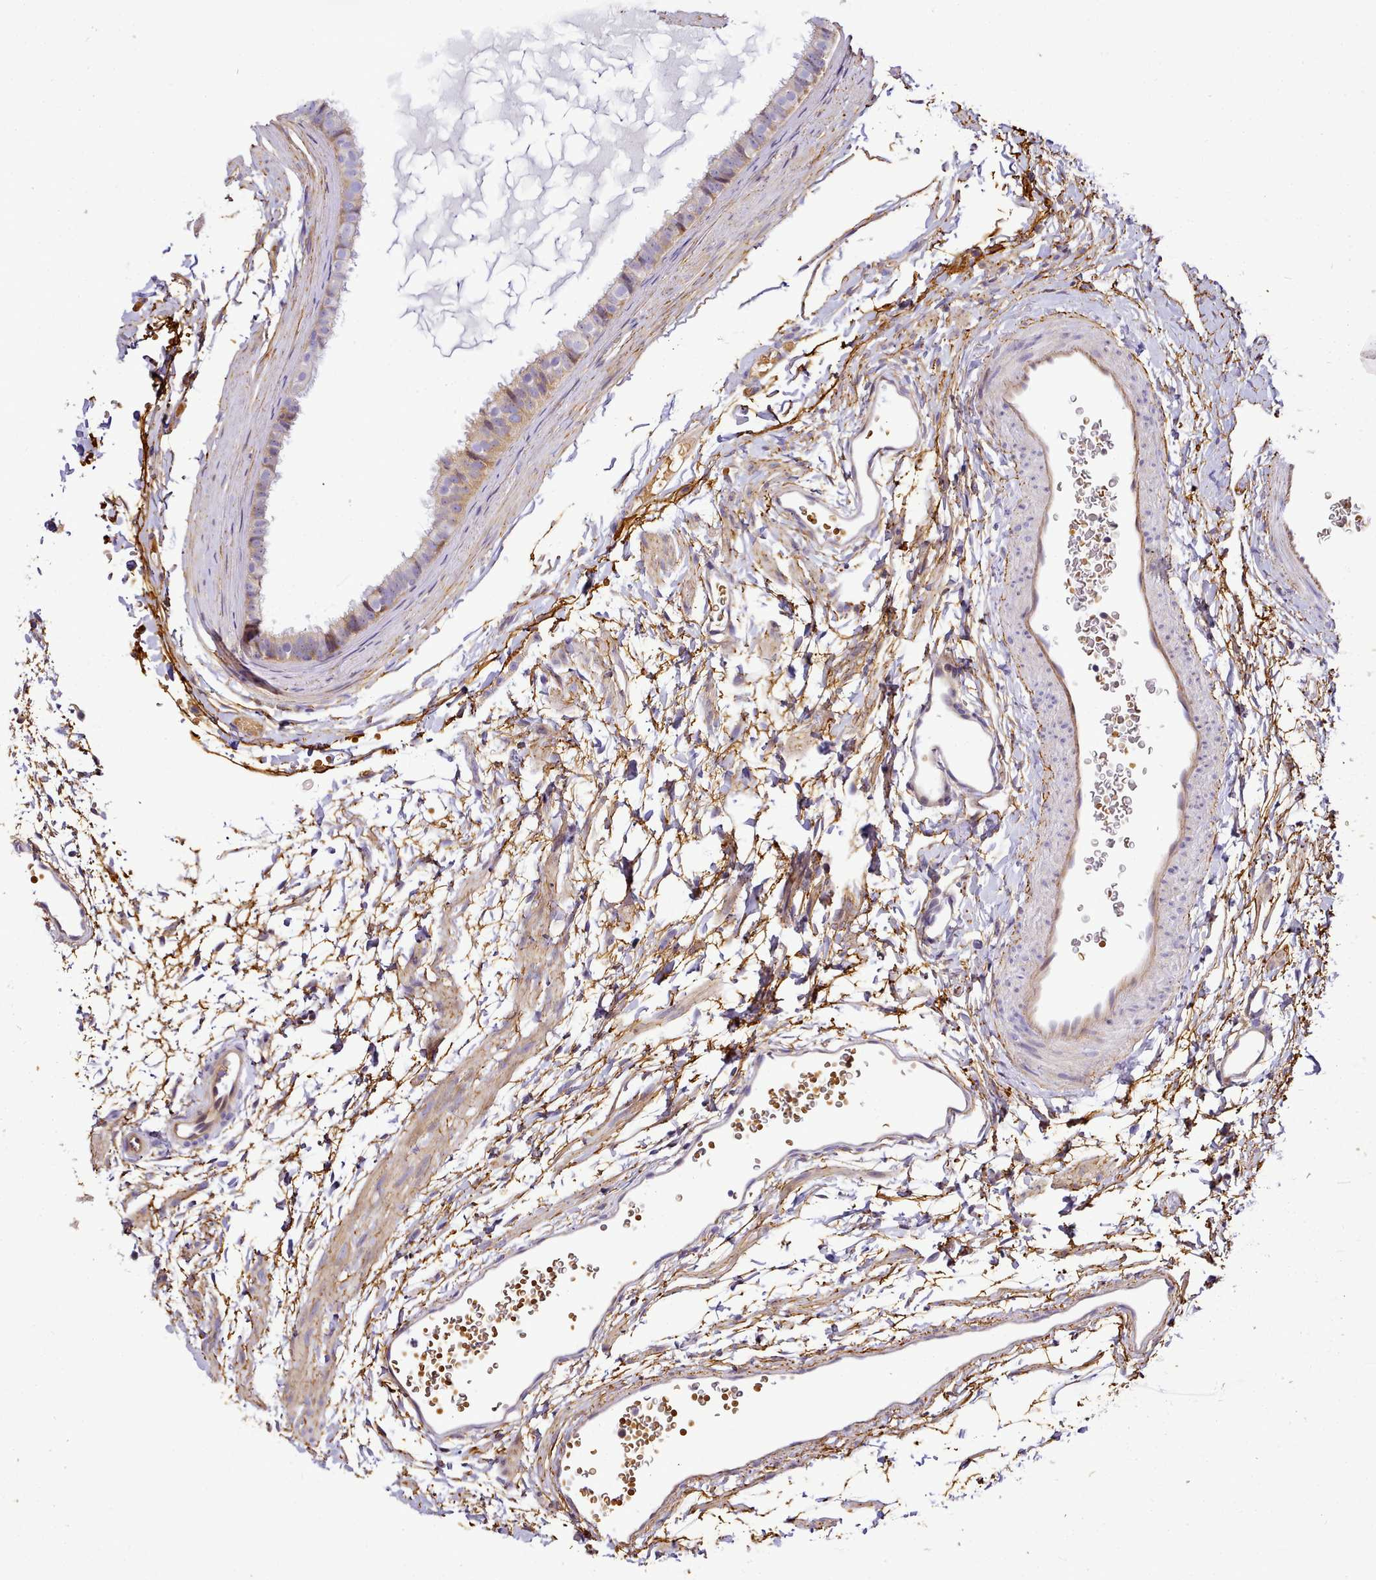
{"staining": {"intensity": "weak", "quantity": "25%-75%", "location": "cytoplasmic/membranous"}, "tissue": "fallopian tube", "cell_type": "Glandular cells", "image_type": "normal", "snomed": [{"axis": "morphology", "description": "Normal tissue, NOS"}, {"axis": "topography", "description": "Fallopian tube"}], "caption": "Immunohistochemical staining of normal fallopian tube reveals low levels of weak cytoplasmic/membranous expression in about 25%-75% of glandular cells. Nuclei are stained in blue.", "gene": "NBPF10", "patient": {"sex": "female", "age": 35}}